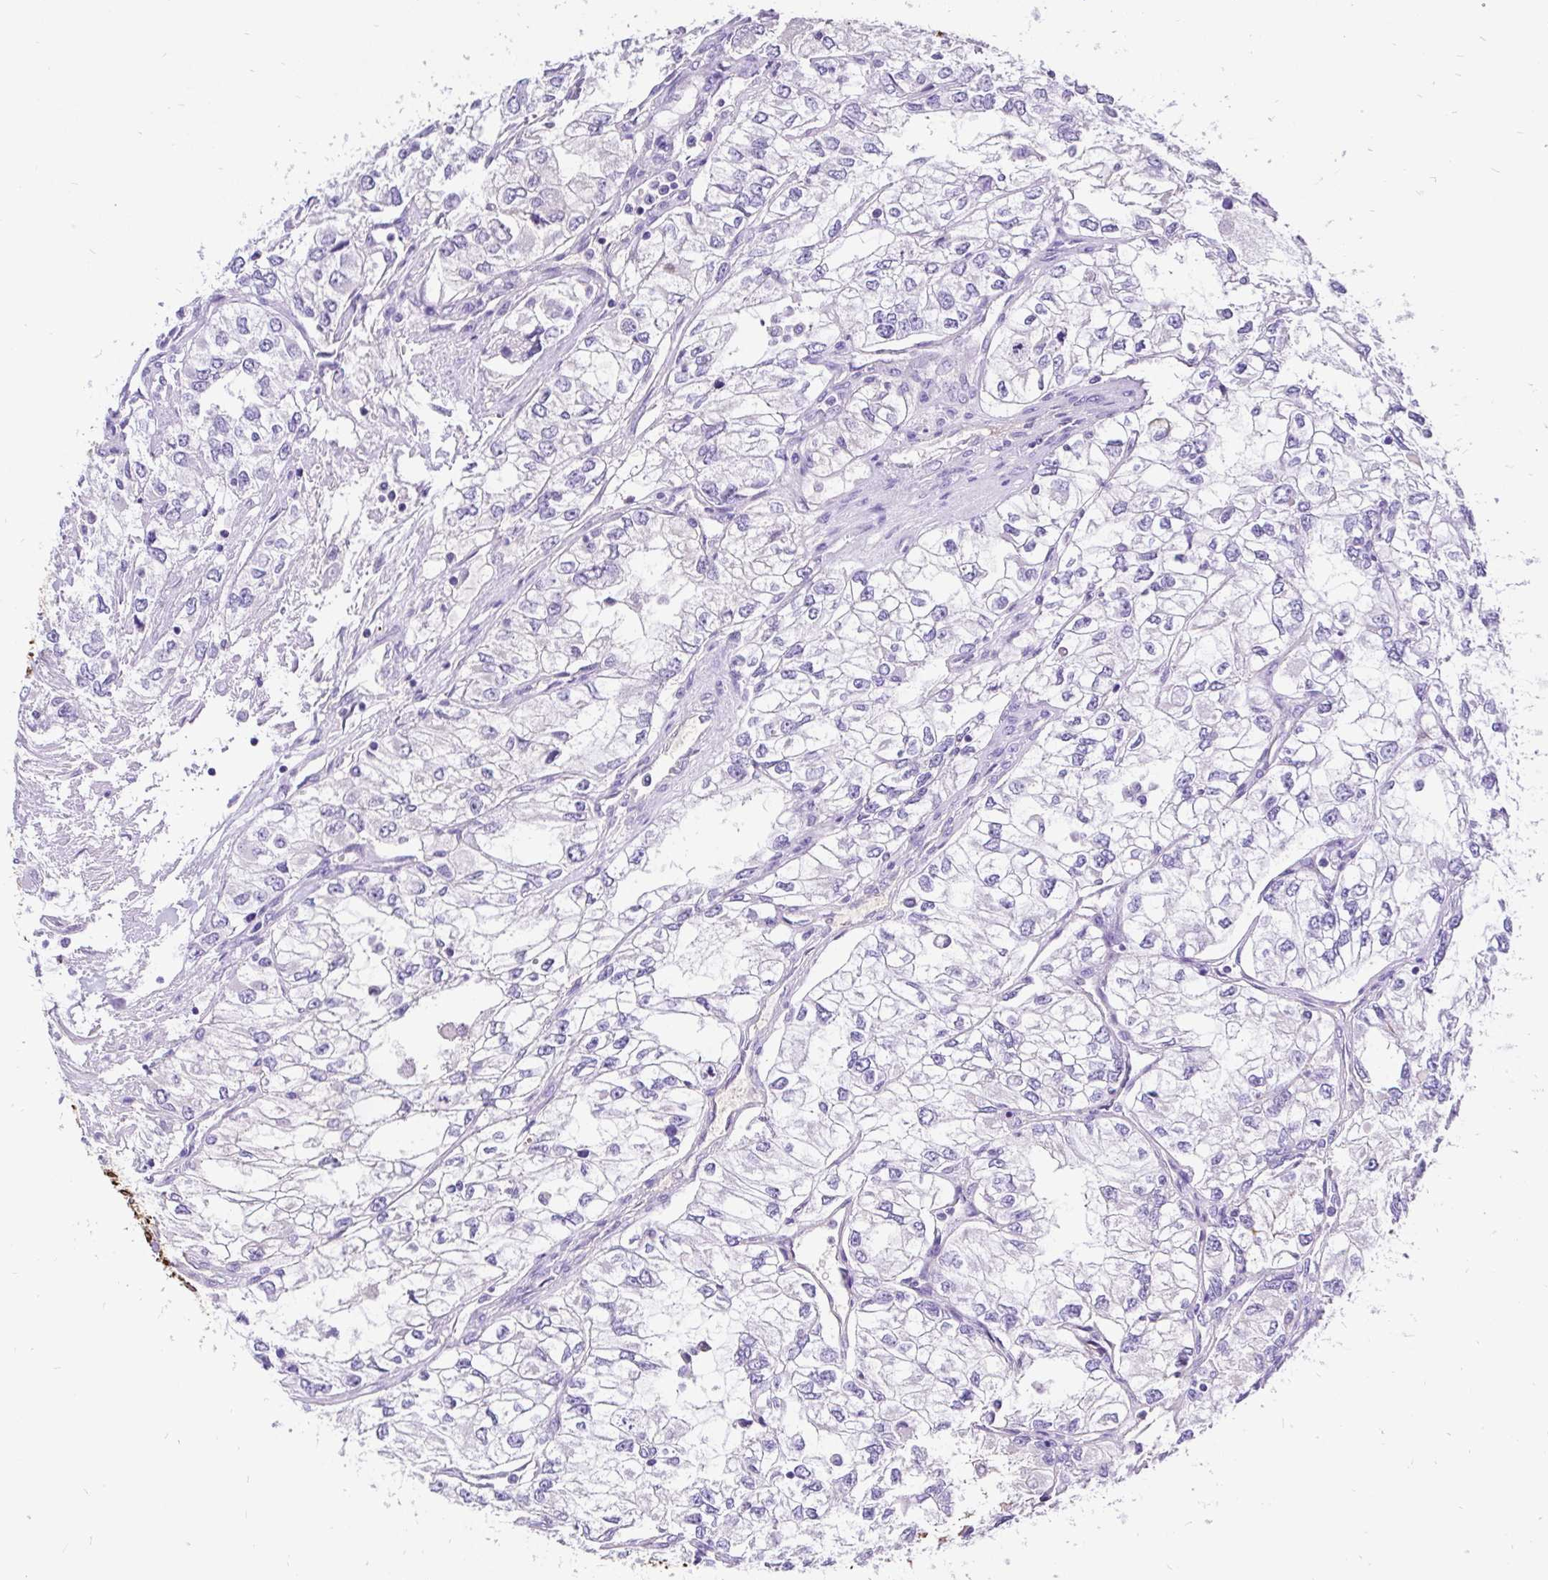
{"staining": {"intensity": "negative", "quantity": "none", "location": "none"}, "tissue": "renal cancer", "cell_type": "Tumor cells", "image_type": "cancer", "snomed": [{"axis": "morphology", "description": "Adenocarcinoma, NOS"}, {"axis": "topography", "description": "Kidney"}], "caption": "An IHC histopathology image of renal cancer (adenocarcinoma) is shown. There is no staining in tumor cells of renal cancer (adenocarcinoma).", "gene": "KRT13", "patient": {"sex": "female", "age": 59}}